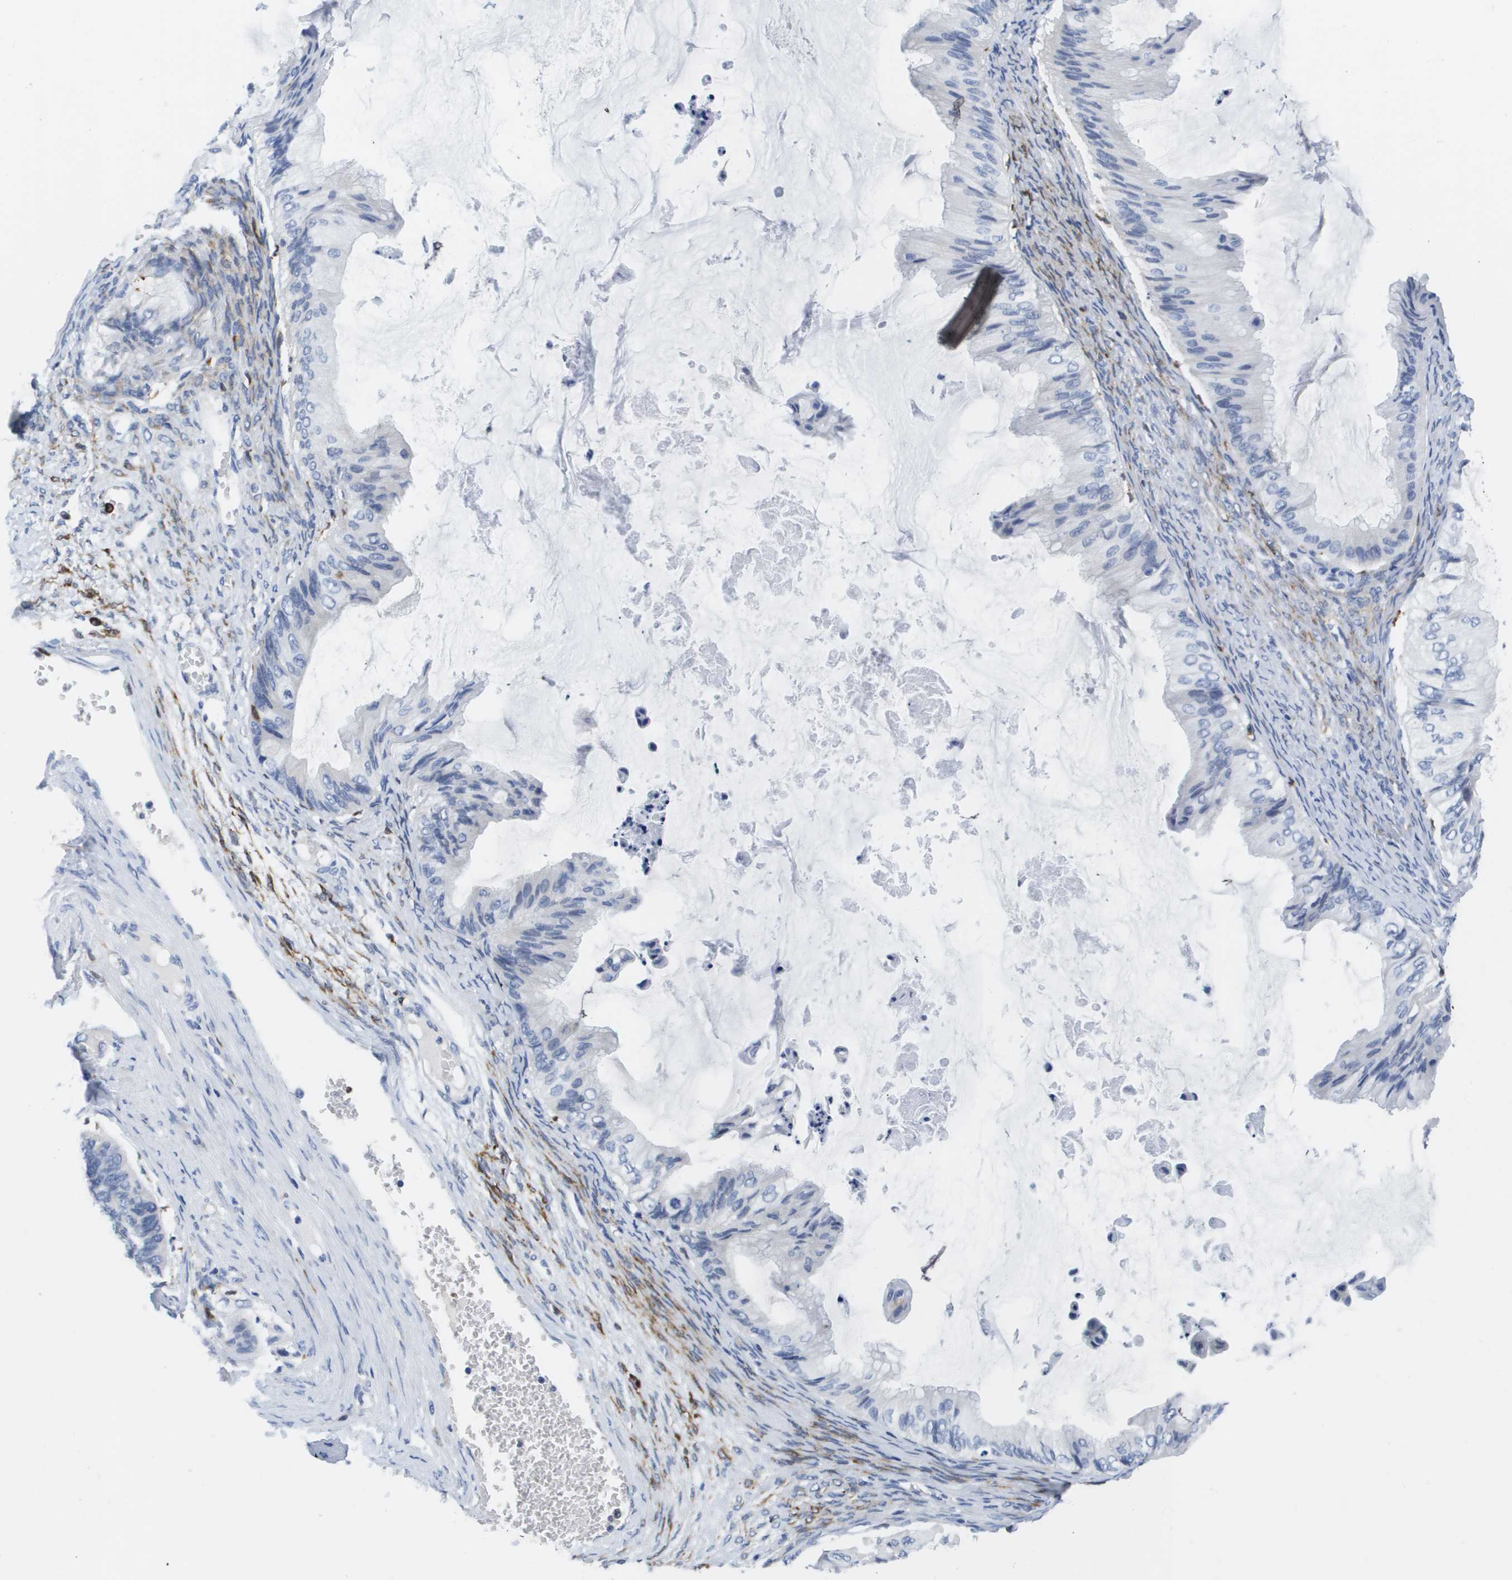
{"staining": {"intensity": "moderate", "quantity": "<25%", "location": "cytoplasmic/membranous"}, "tissue": "ovarian cancer", "cell_type": "Tumor cells", "image_type": "cancer", "snomed": [{"axis": "morphology", "description": "Cystadenocarcinoma, mucinous, NOS"}, {"axis": "topography", "description": "Ovary"}], "caption": "Immunohistochemical staining of ovarian mucinous cystadenocarcinoma demonstrates low levels of moderate cytoplasmic/membranous protein expression in about <25% of tumor cells.", "gene": "HMOX1", "patient": {"sex": "female", "age": 61}}